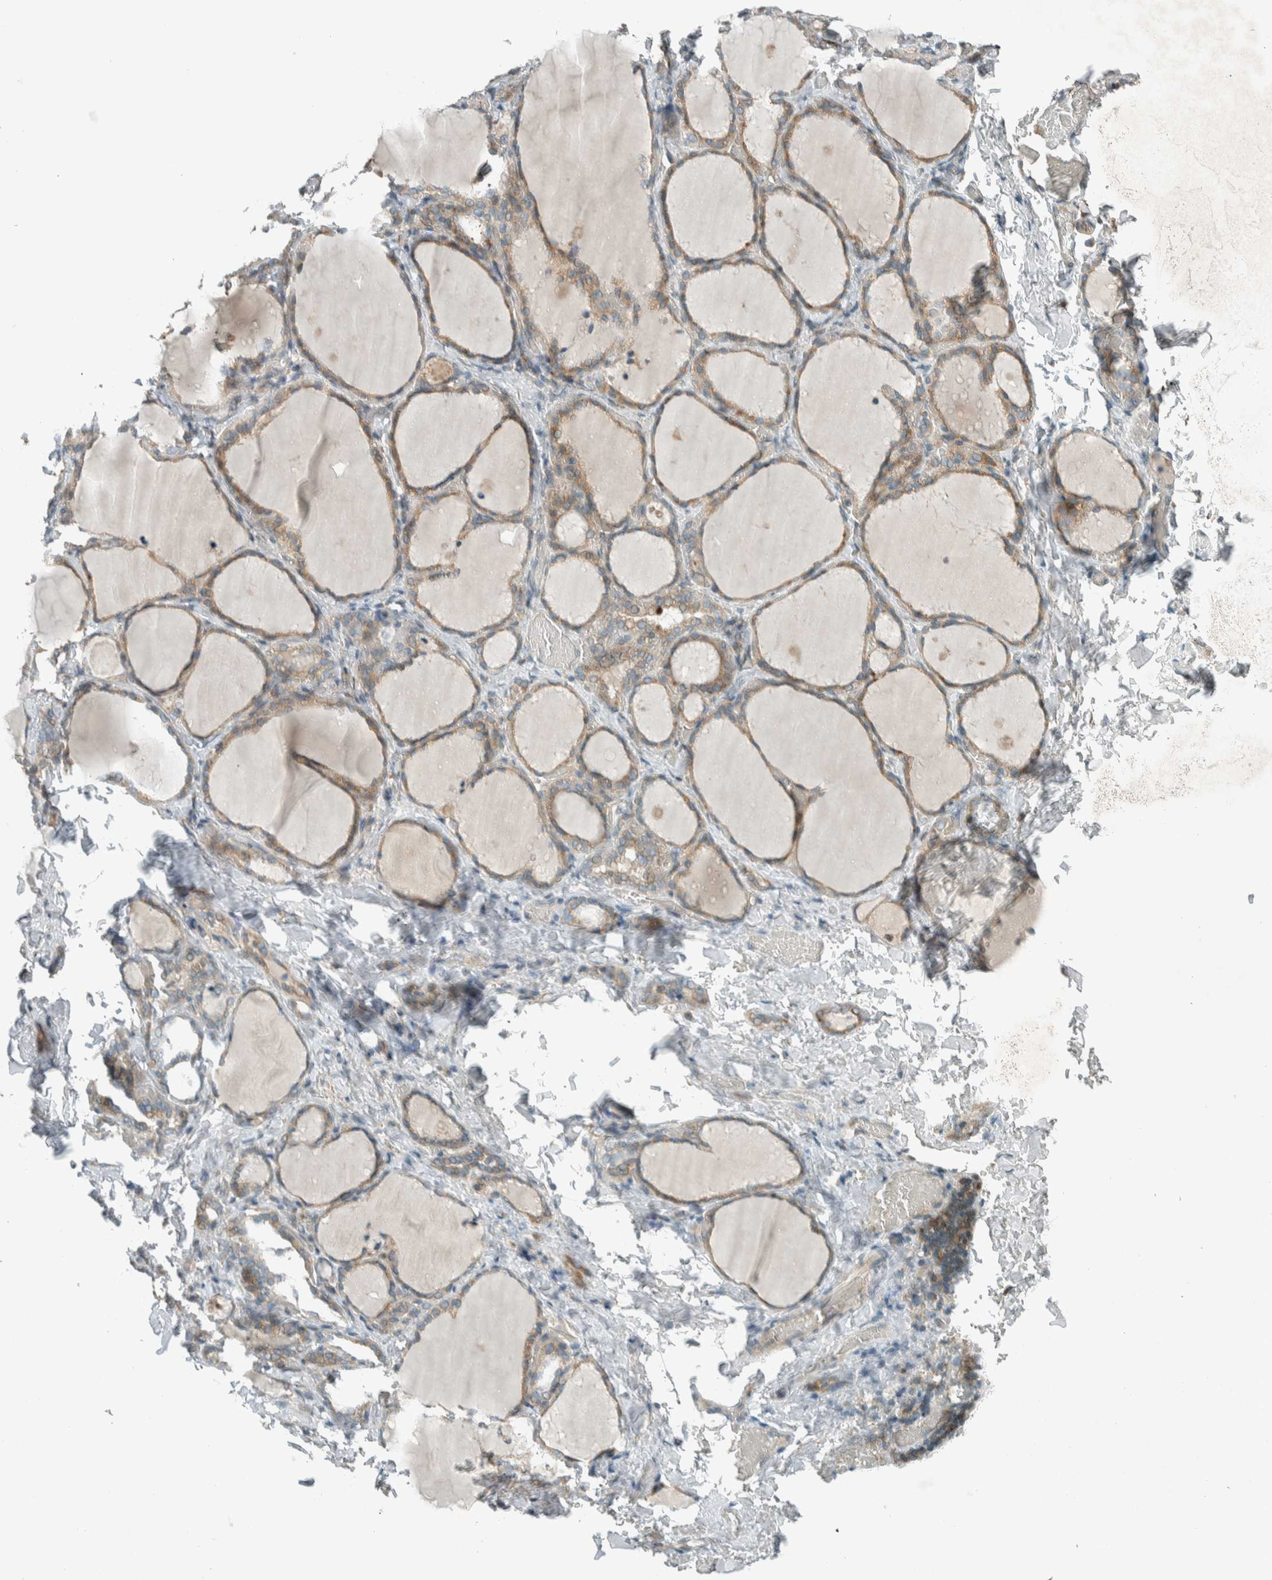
{"staining": {"intensity": "moderate", "quantity": ">75%", "location": "cytoplasmic/membranous"}, "tissue": "thyroid gland", "cell_type": "Glandular cells", "image_type": "normal", "snomed": [{"axis": "morphology", "description": "Normal tissue, NOS"}, {"axis": "morphology", "description": "Papillary adenocarcinoma, NOS"}, {"axis": "topography", "description": "Thyroid gland"}], "caption": "Immunohistochemistry image of normal thyroid gland: thyroid gland stained using immunohistochemistry (IHC) shows medium levels of moderate protein expression localized specifically in the cytoplasmic/membranous of glandular cells, appearing as a cytoplasmic/membranous brown color.", "gene": "SEL1L", "patient": {"sex": "female", "age": 30}}